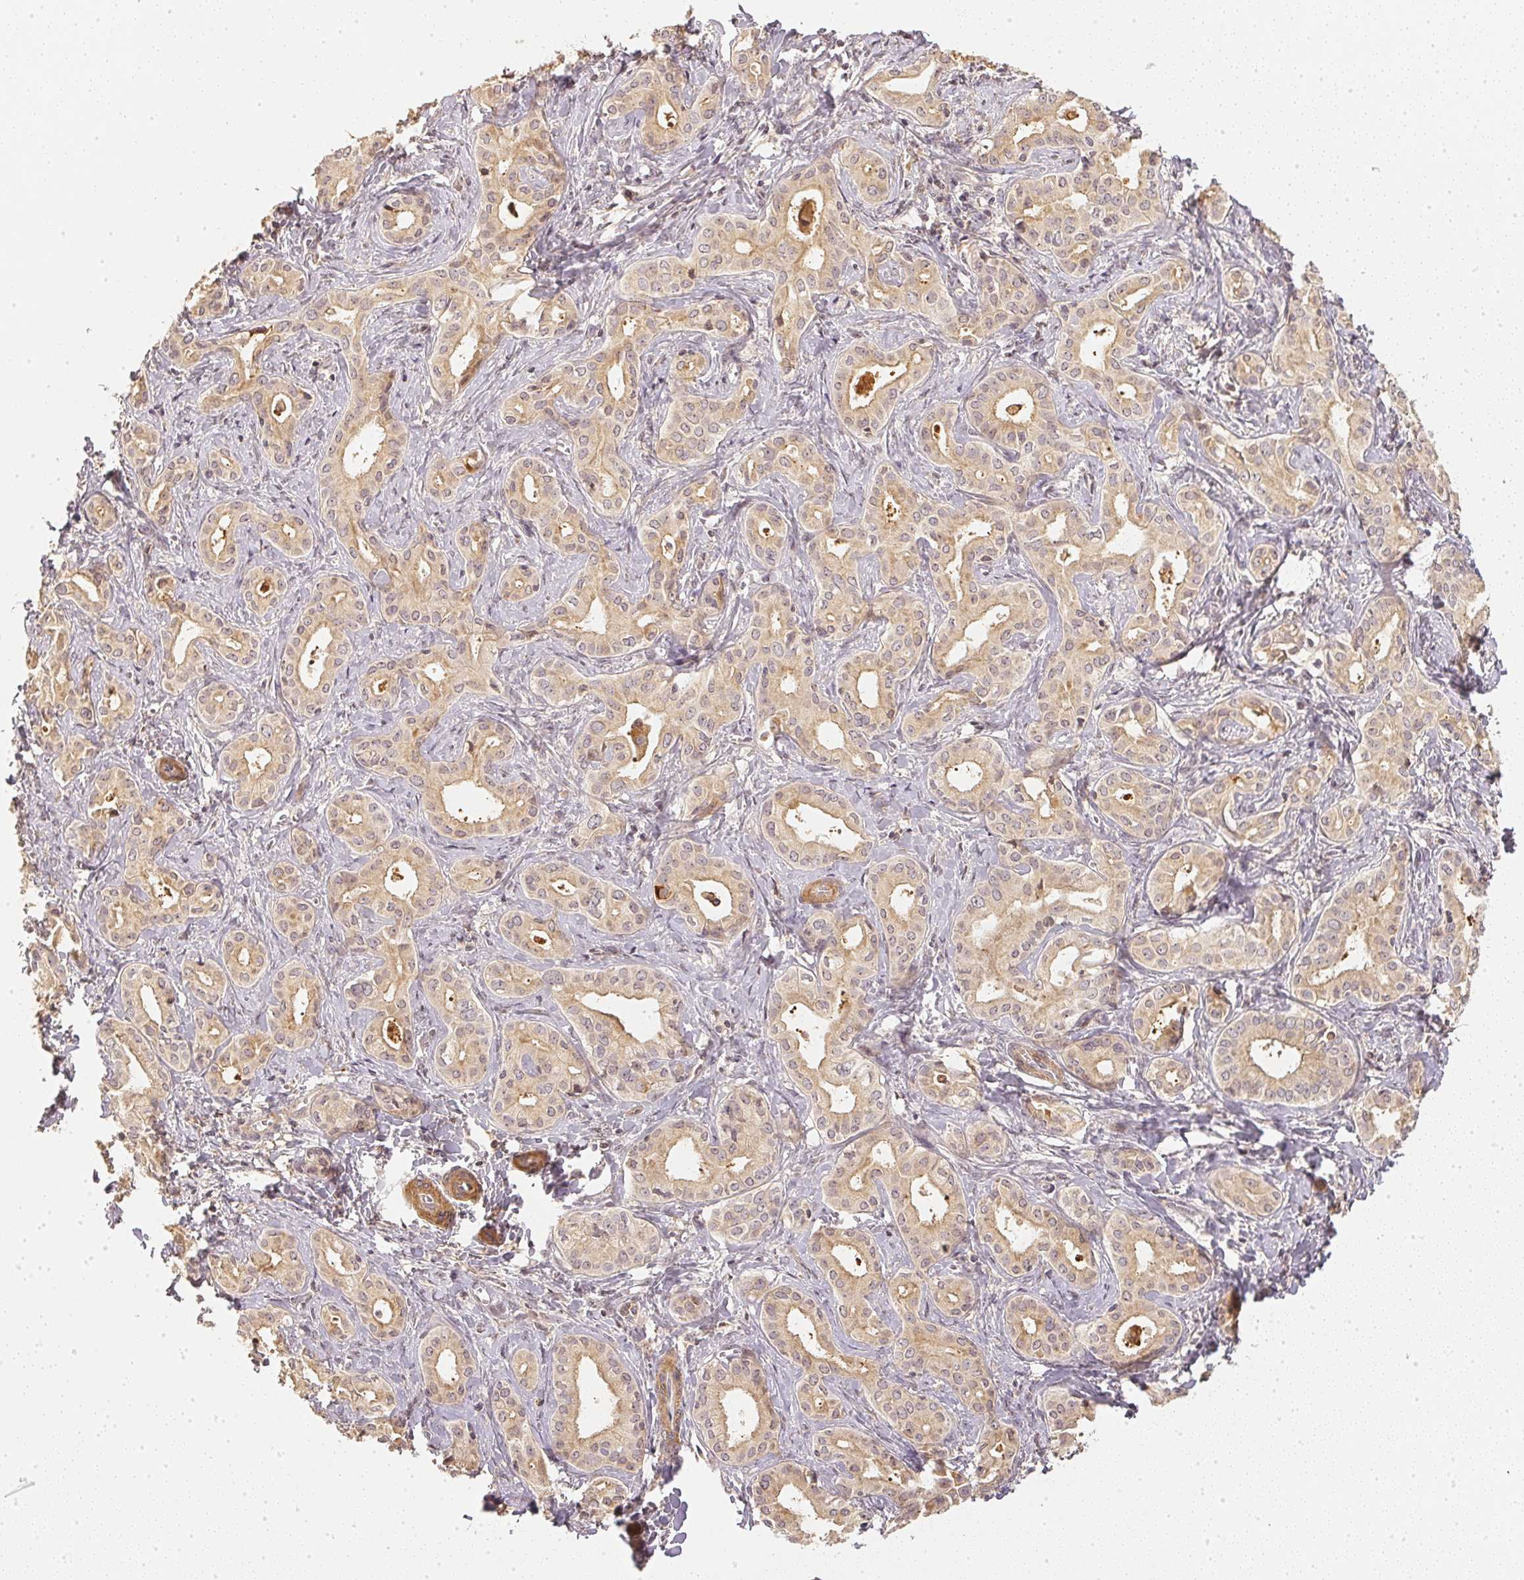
{"staining": {"intensity": "negative", "quantity": "none", "location": "none"}, "tissue": "liver cancer", "cell_type": "Tumor cells", "image_type": "cancer", "snomed": [{"axis": "morphology", "description": "Cholangiocarcinoma"}, {"axis": "topography", "description": "Liver"}], "caption": "Tumor cells are negative for brown protein staining in liver cholangiocarcinoma. (Stains: DAB immunohistochemistry with hematoxylin counter stain, Microscopy: brightfield microscopy at high magnification).", "gene": "SERPINE1", "patient": {"sex": "female", "age": 65}}